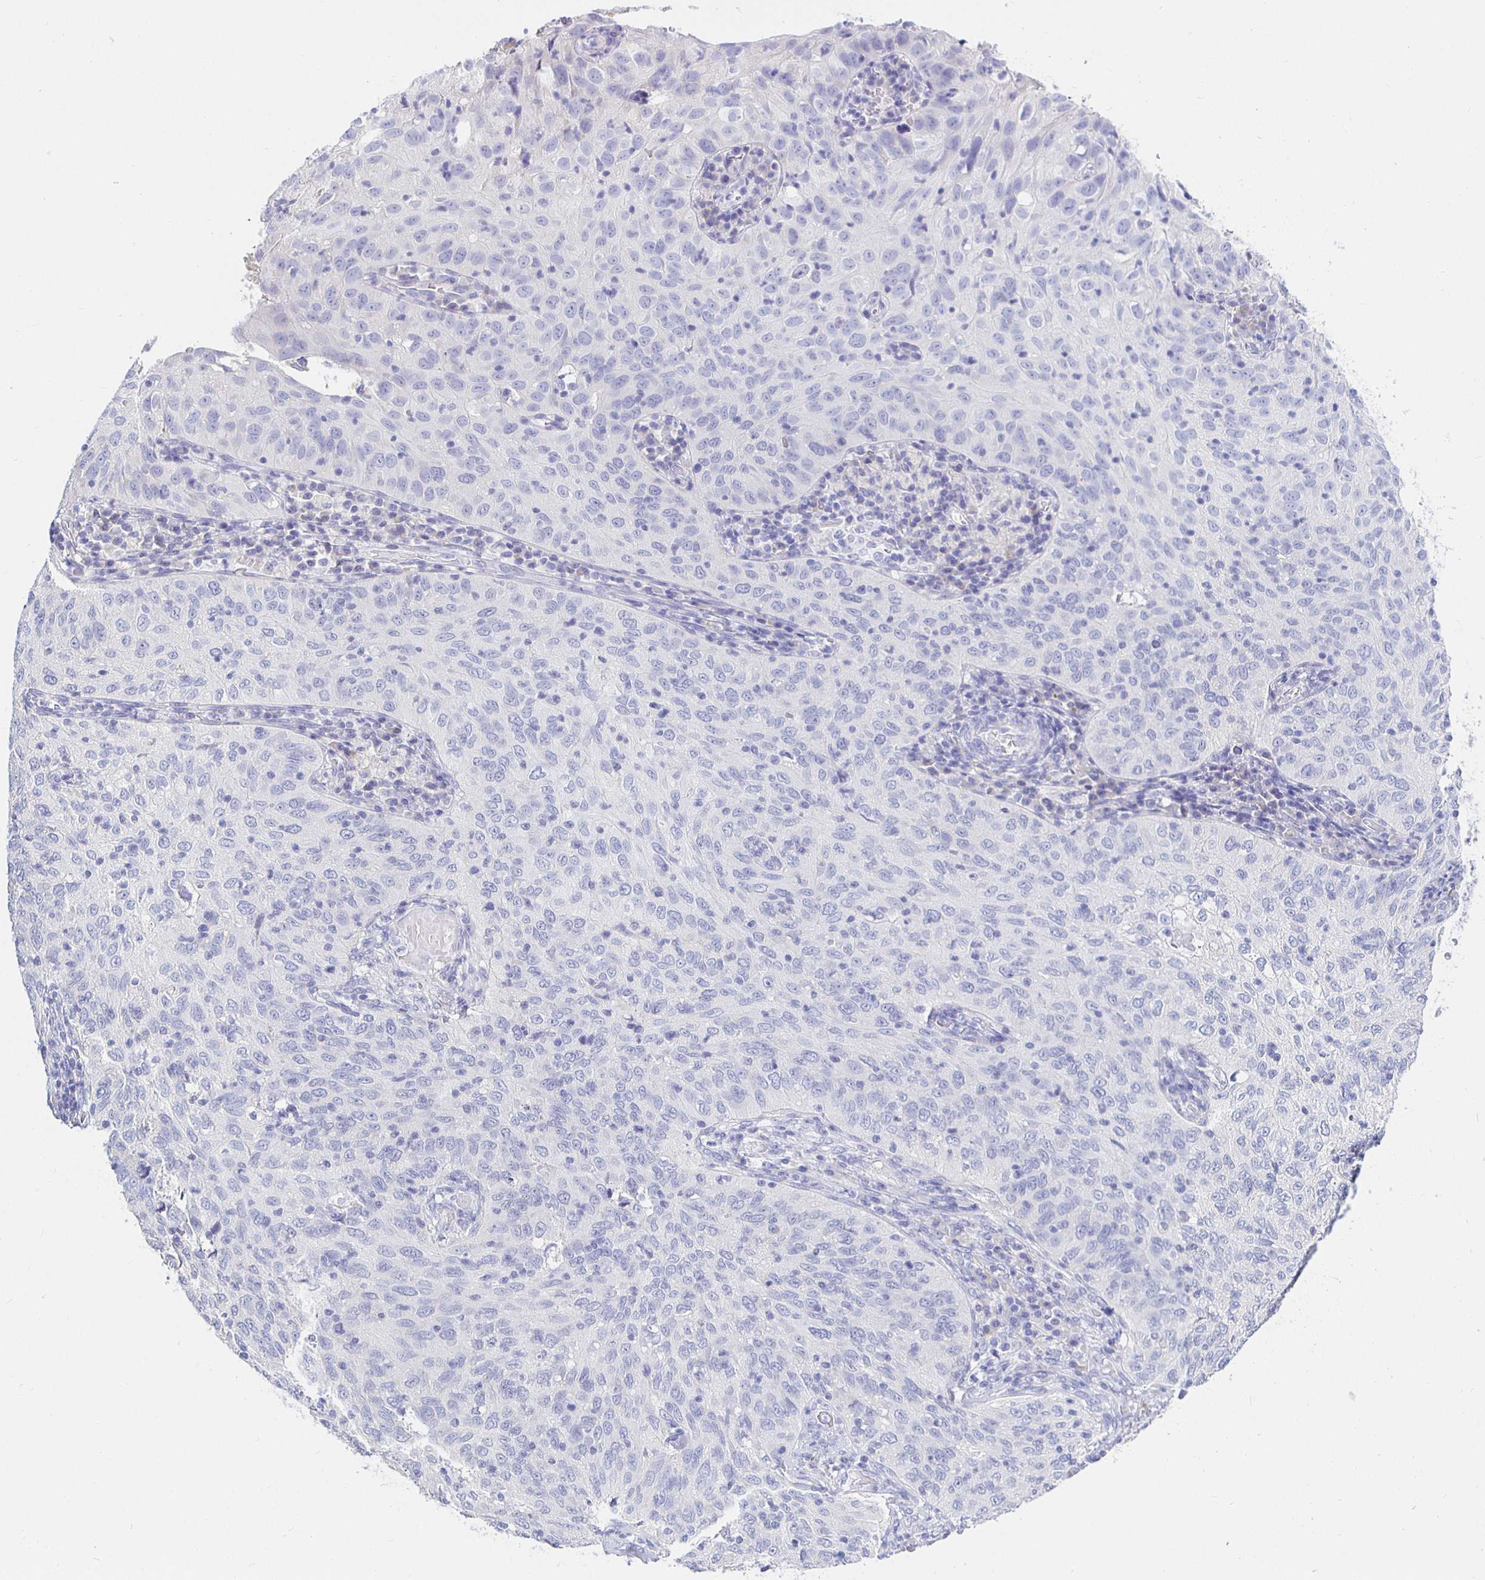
{"staining": {"intensity": "negative", "quantity": "none", "location": "none"}, "tissue": "cervical cancer", "cell_type": "Tumor cells", "image_type": "cancer", "snomed": [{"axis": "morphology", "description": "Squamous cell carcinoma, NOS"}, {"axis": "topography", "description": "Cervix"}], "caption": "The micrograph shows no staining of tumor cells in cervical cancer (squamous cell carcinoma).", "gene": "UMOD", "patient": {"sex": "female", "age": 52}}